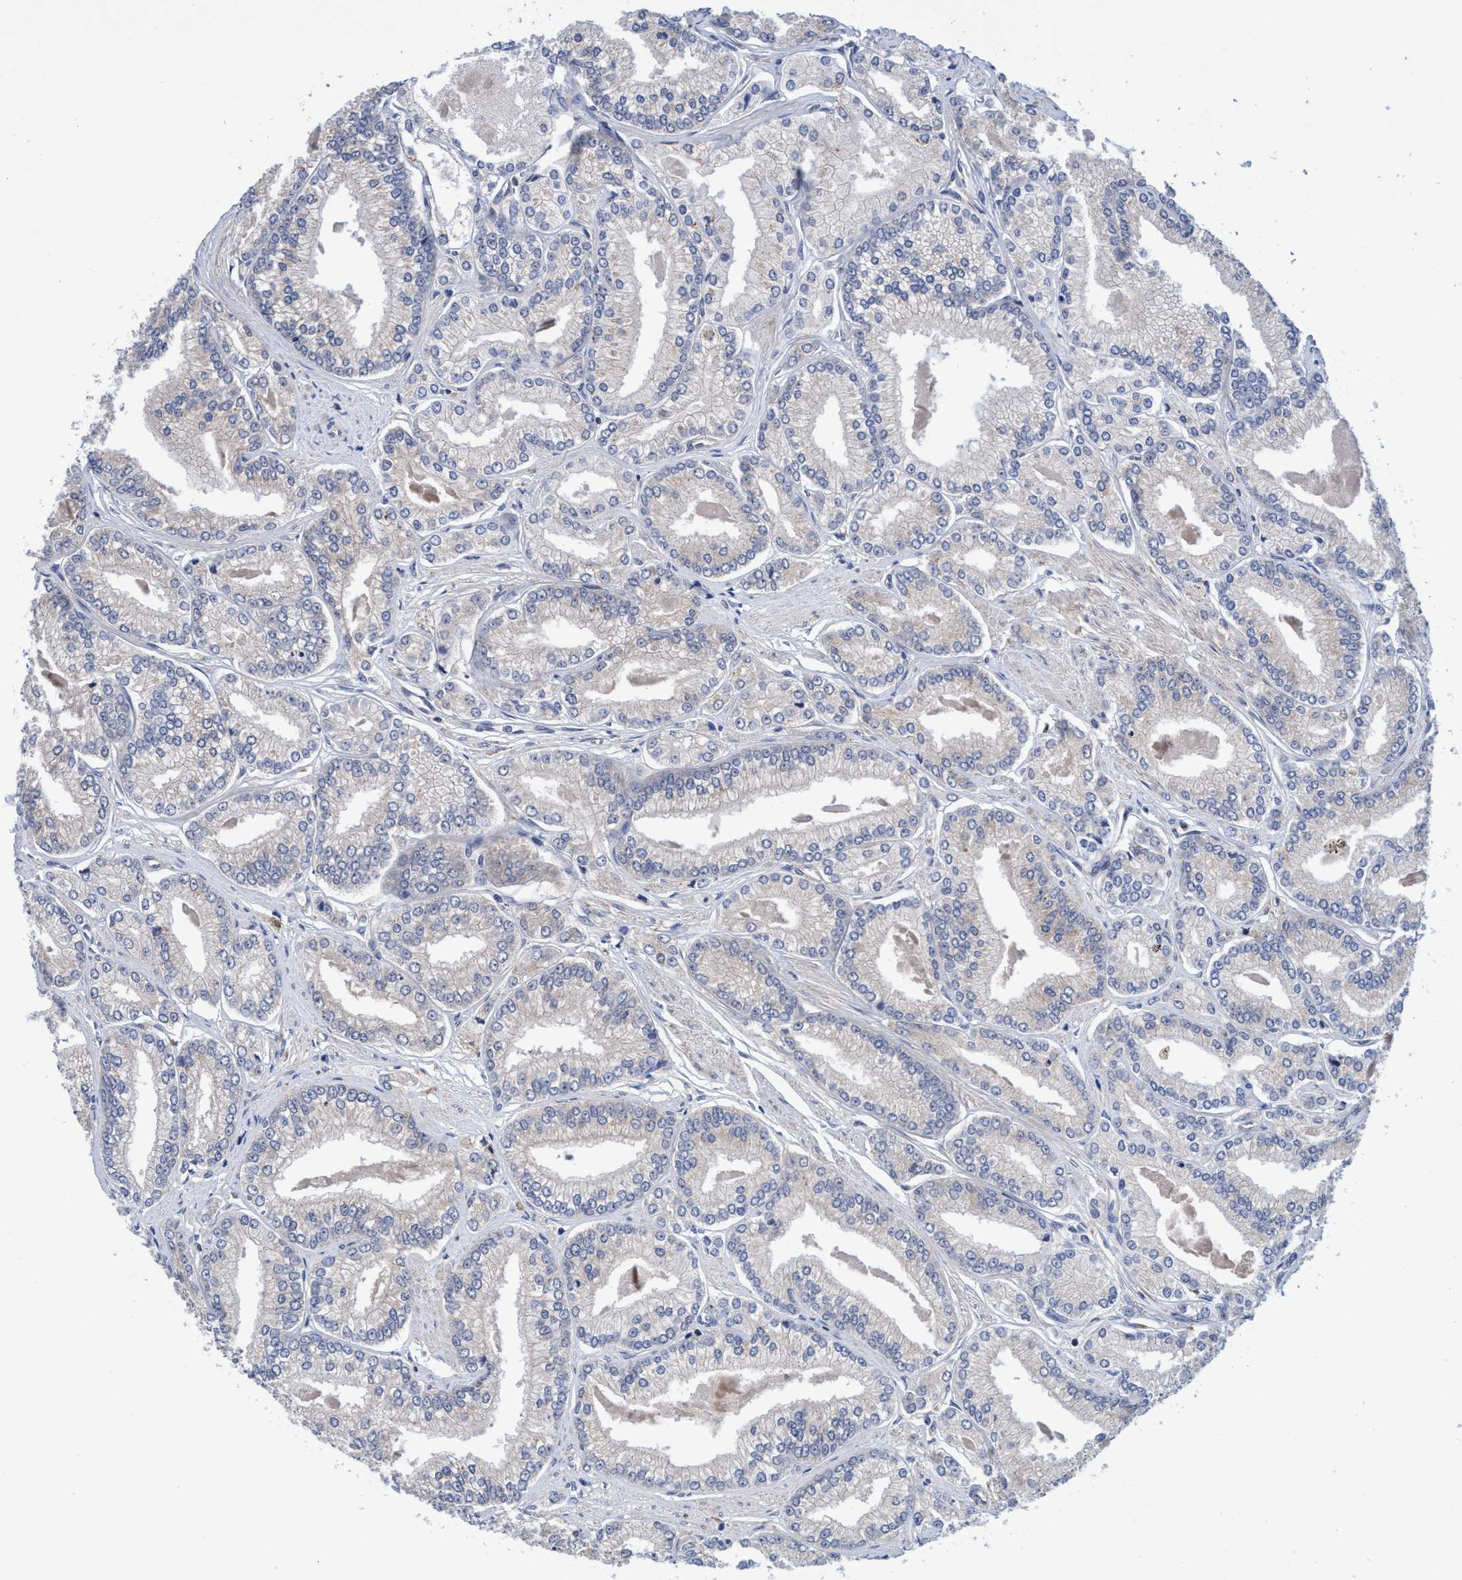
{"staining": {"intensity": "weak", "quantity": "25%-75%", "location": "cytoplasmic/membranous"}, "tissue": "prostate cancer", "cell_type": "Tumor cells", "image_type": "cancer", "snomed": [{"axis": "morphology", "description": "Adenocarcinoma, Low grade"}, {"axis": "topography", "description": "Prostate"}], "caption": "IHC (DAB) staining of human prostate low-grade adenocarcinoma displays weak cytoplasmic/membranous protein staining in approximately 25%-75% of tumor cells. The protein of interest is shown in brown color, while the nuclei are stained blue.", "gene": "CALCOCO2", "patient": {"sex": "male", "age": 52}}